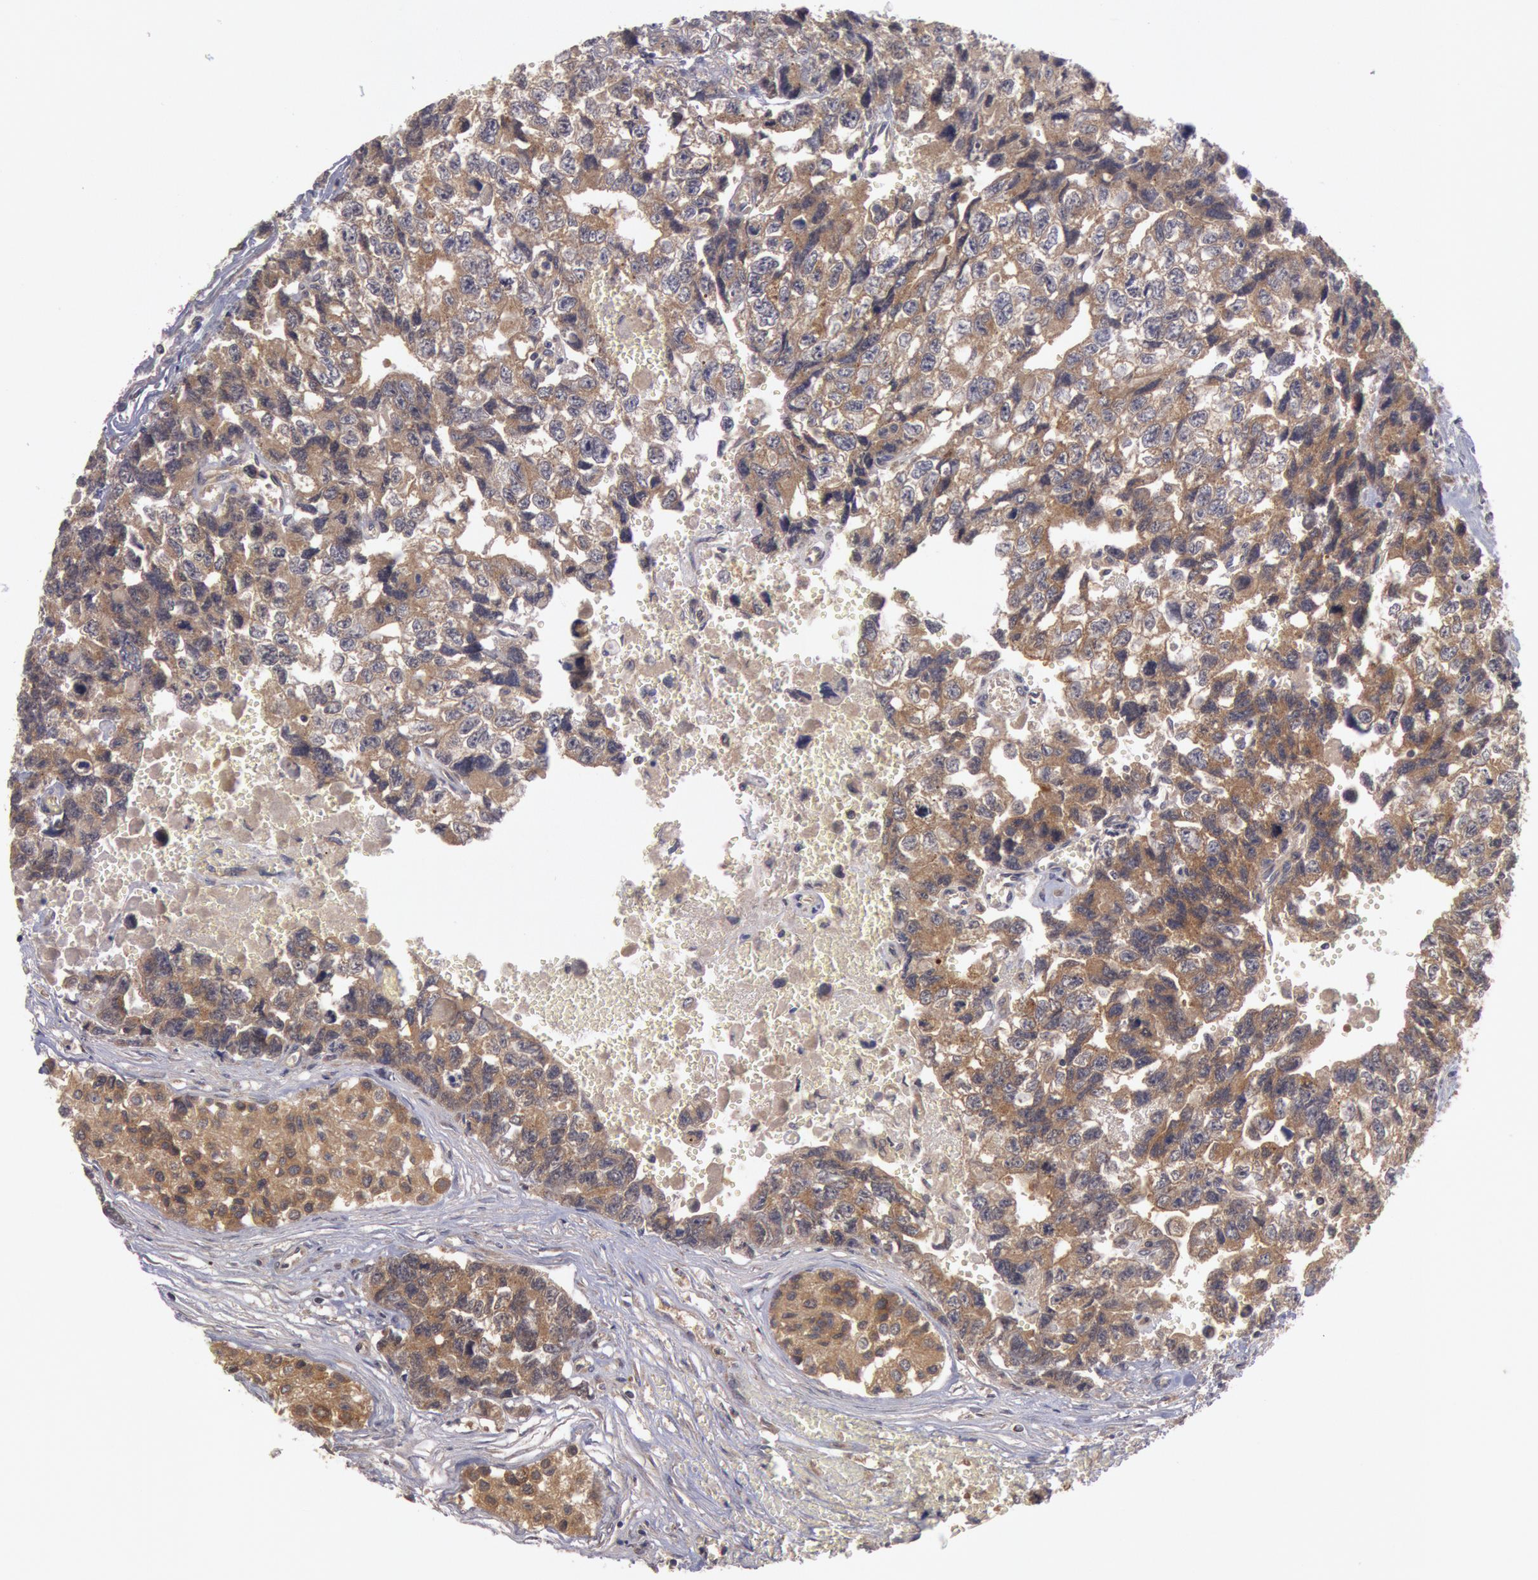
{"staining": {"intensity": "moderate", "quantity": ">75%", "location": "cytoplasmic/membranous"}, "tissue": "testis cancer", "cell_type": "Tumor cells", "image_type": "cancer", "snomed": [{"axis": "morphology", "description": "Carcinoma, Embryonal, NOS"}, {"axis": "topography", "description": "Testis"}], "caption": "Moderate cytoplasmic/membranous staining is seen in approximately >75% of tumor cells in testis cancer (embryonal carcinoma). (DAB (3,3'-diaminobenzidine) IHC with brightfield microscopy, high magnification).", "gene": "BRAF", "patient": {"sex": "male", "age": 31}}